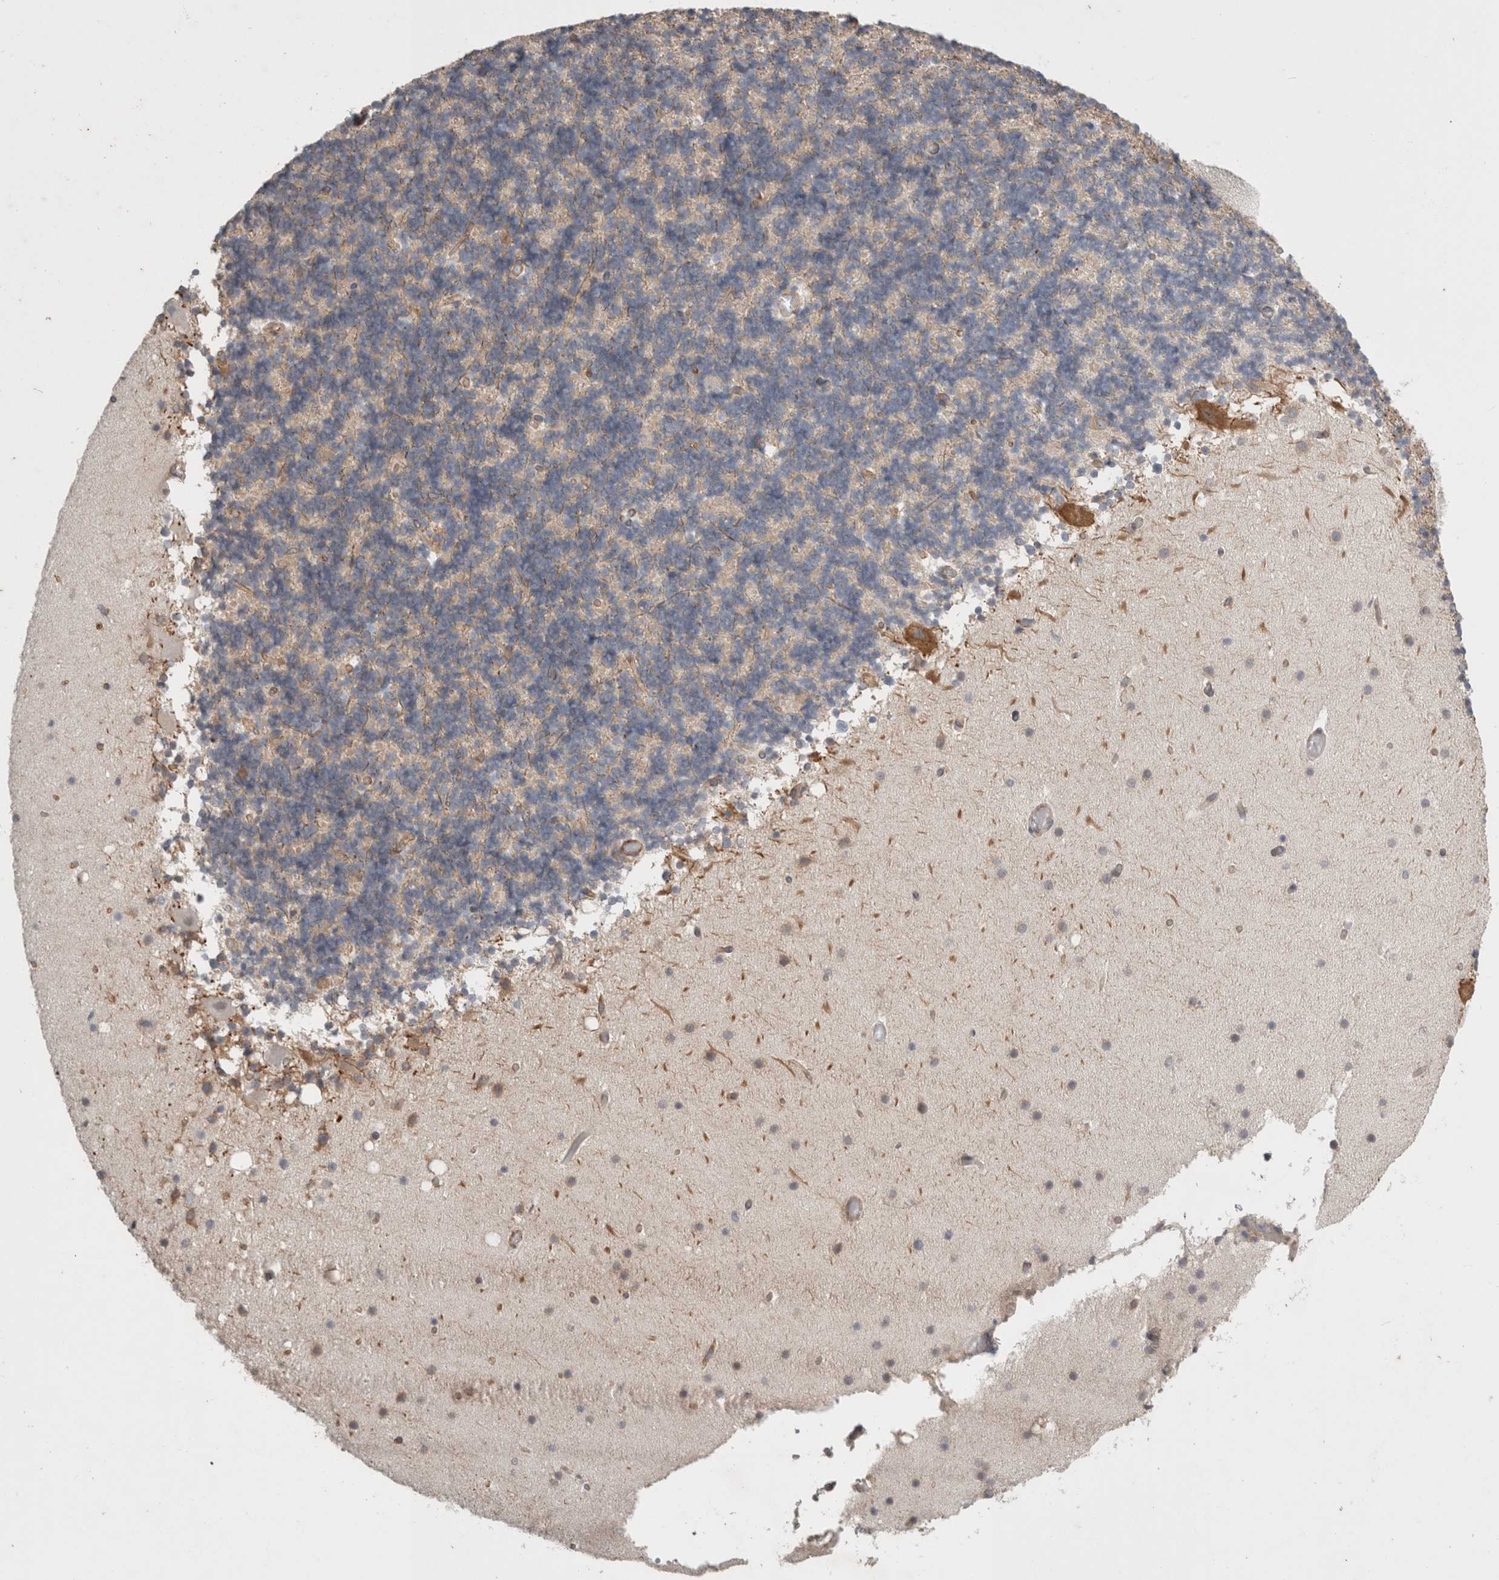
{"staining": {"intensity": "weak", "quantity": "<25%", "location": "cytoplasmic/membranous"}, "tissue": "cerebellum", "cell_type": "Cells in granular layer", "image_type": "normal", "snomed": [{"axis": "morphology", "description": "Normal tissue, NOS"}, {"axis": "topography", "description": "Cerebellum"}], "caption": "DAB immunohistochemical staining of benign human cerebellum displays no significant positivity in cells in granular layer.", "gene": "RASAL2", "patient": {"sex": "male", "age": 57}}